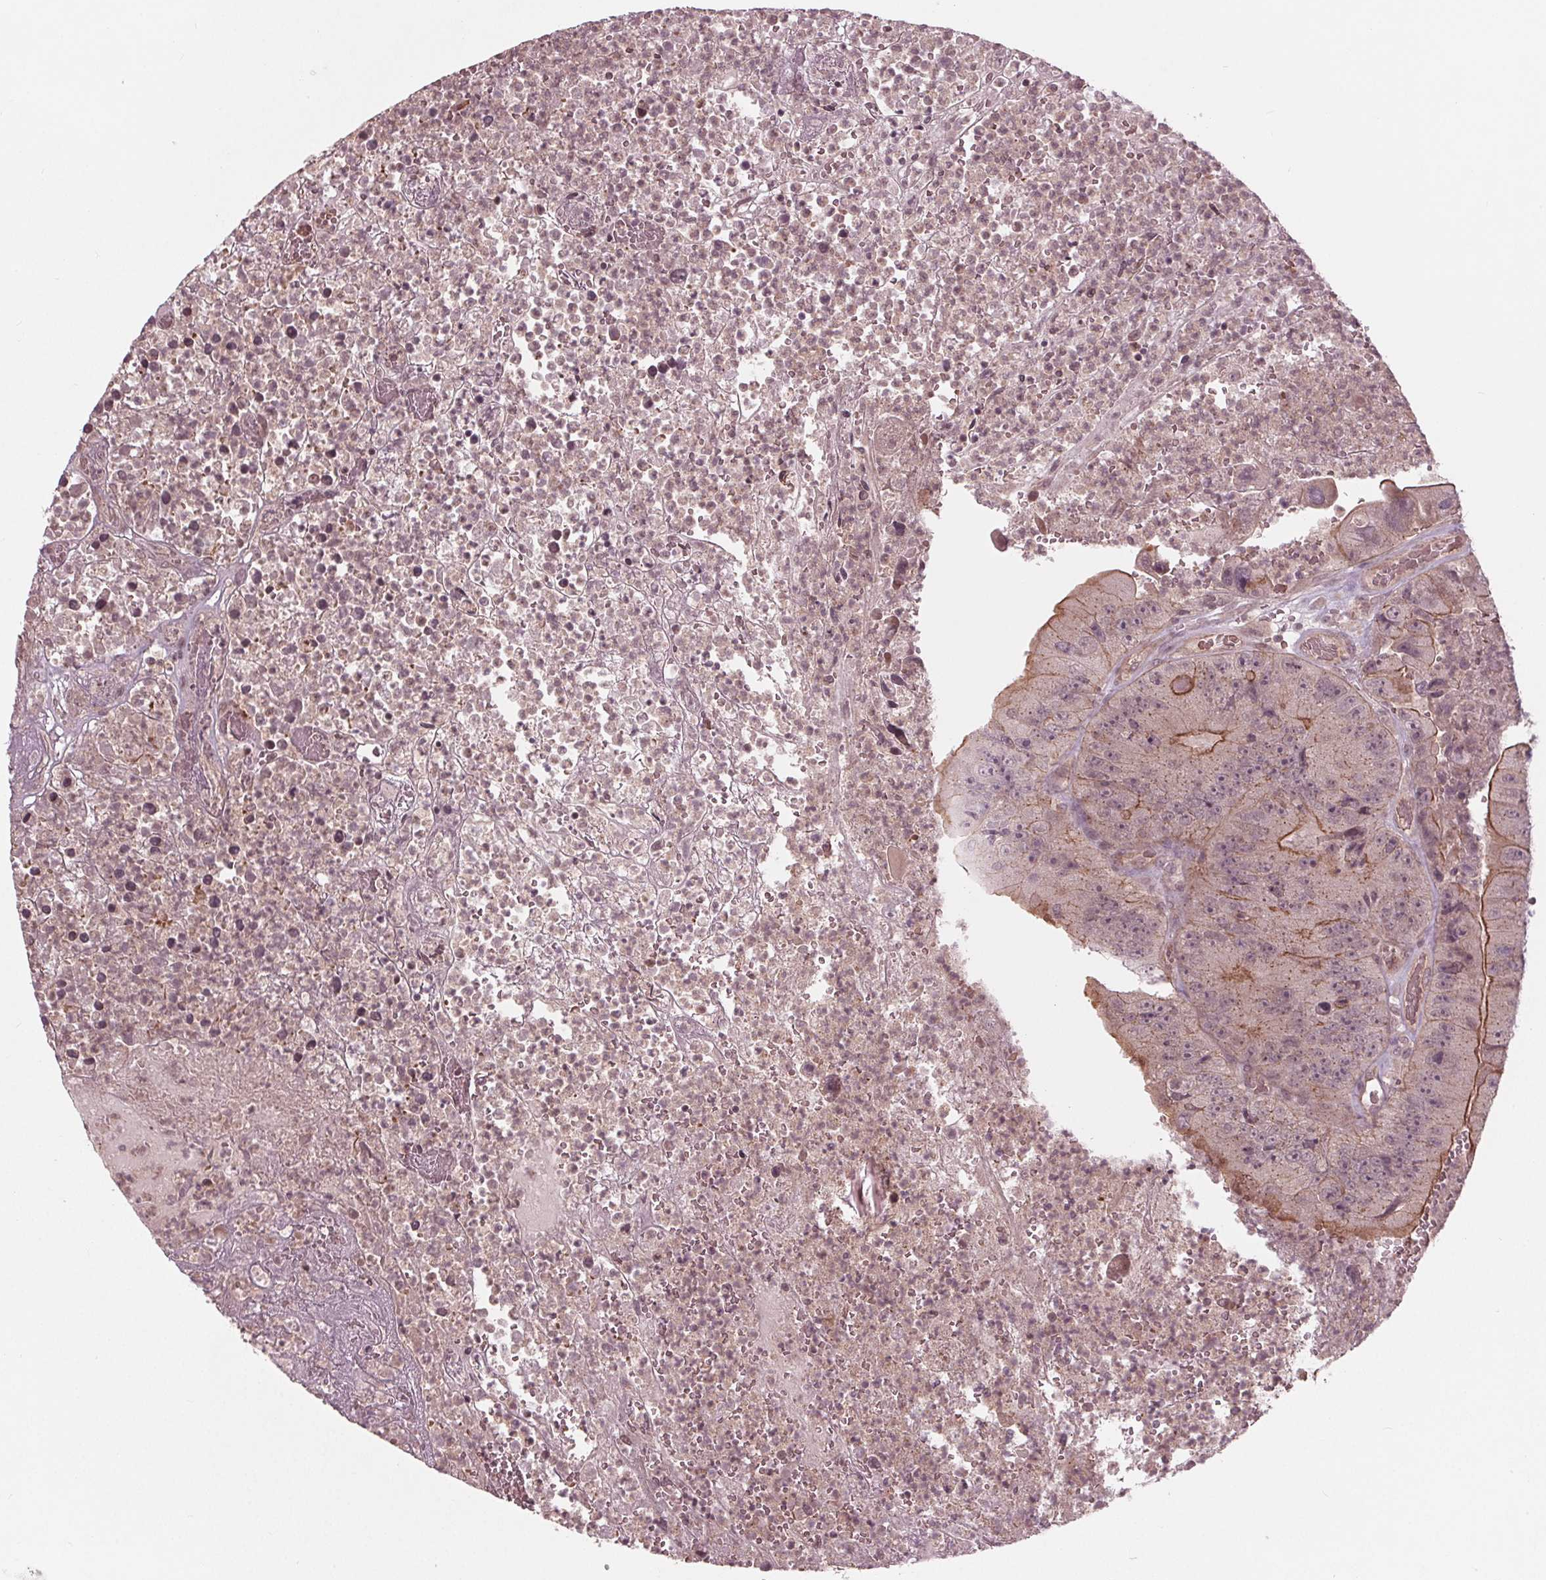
{"staining": {"intensity": "moderate", "quantity": "<25%", "location": "cytoplasmic/membranous"}, "tissue": "colorectal cancer", "cell_type": "Tumor cells", "image_type": "cancer", "snomed": [{"axis": "morphology", "description": "Adenocarcinoma, NOS"}, {"axis": "topography", "description": "Colon"}], "caption": "Colorectal cancer (adenocarcinoma) stained with a brown dye shows moderate cytoplasmic/membranous positive staining in about <25% of tumor cells.", "gene": "BTBD1", "patient": {"sex": "female", "age": 86}}